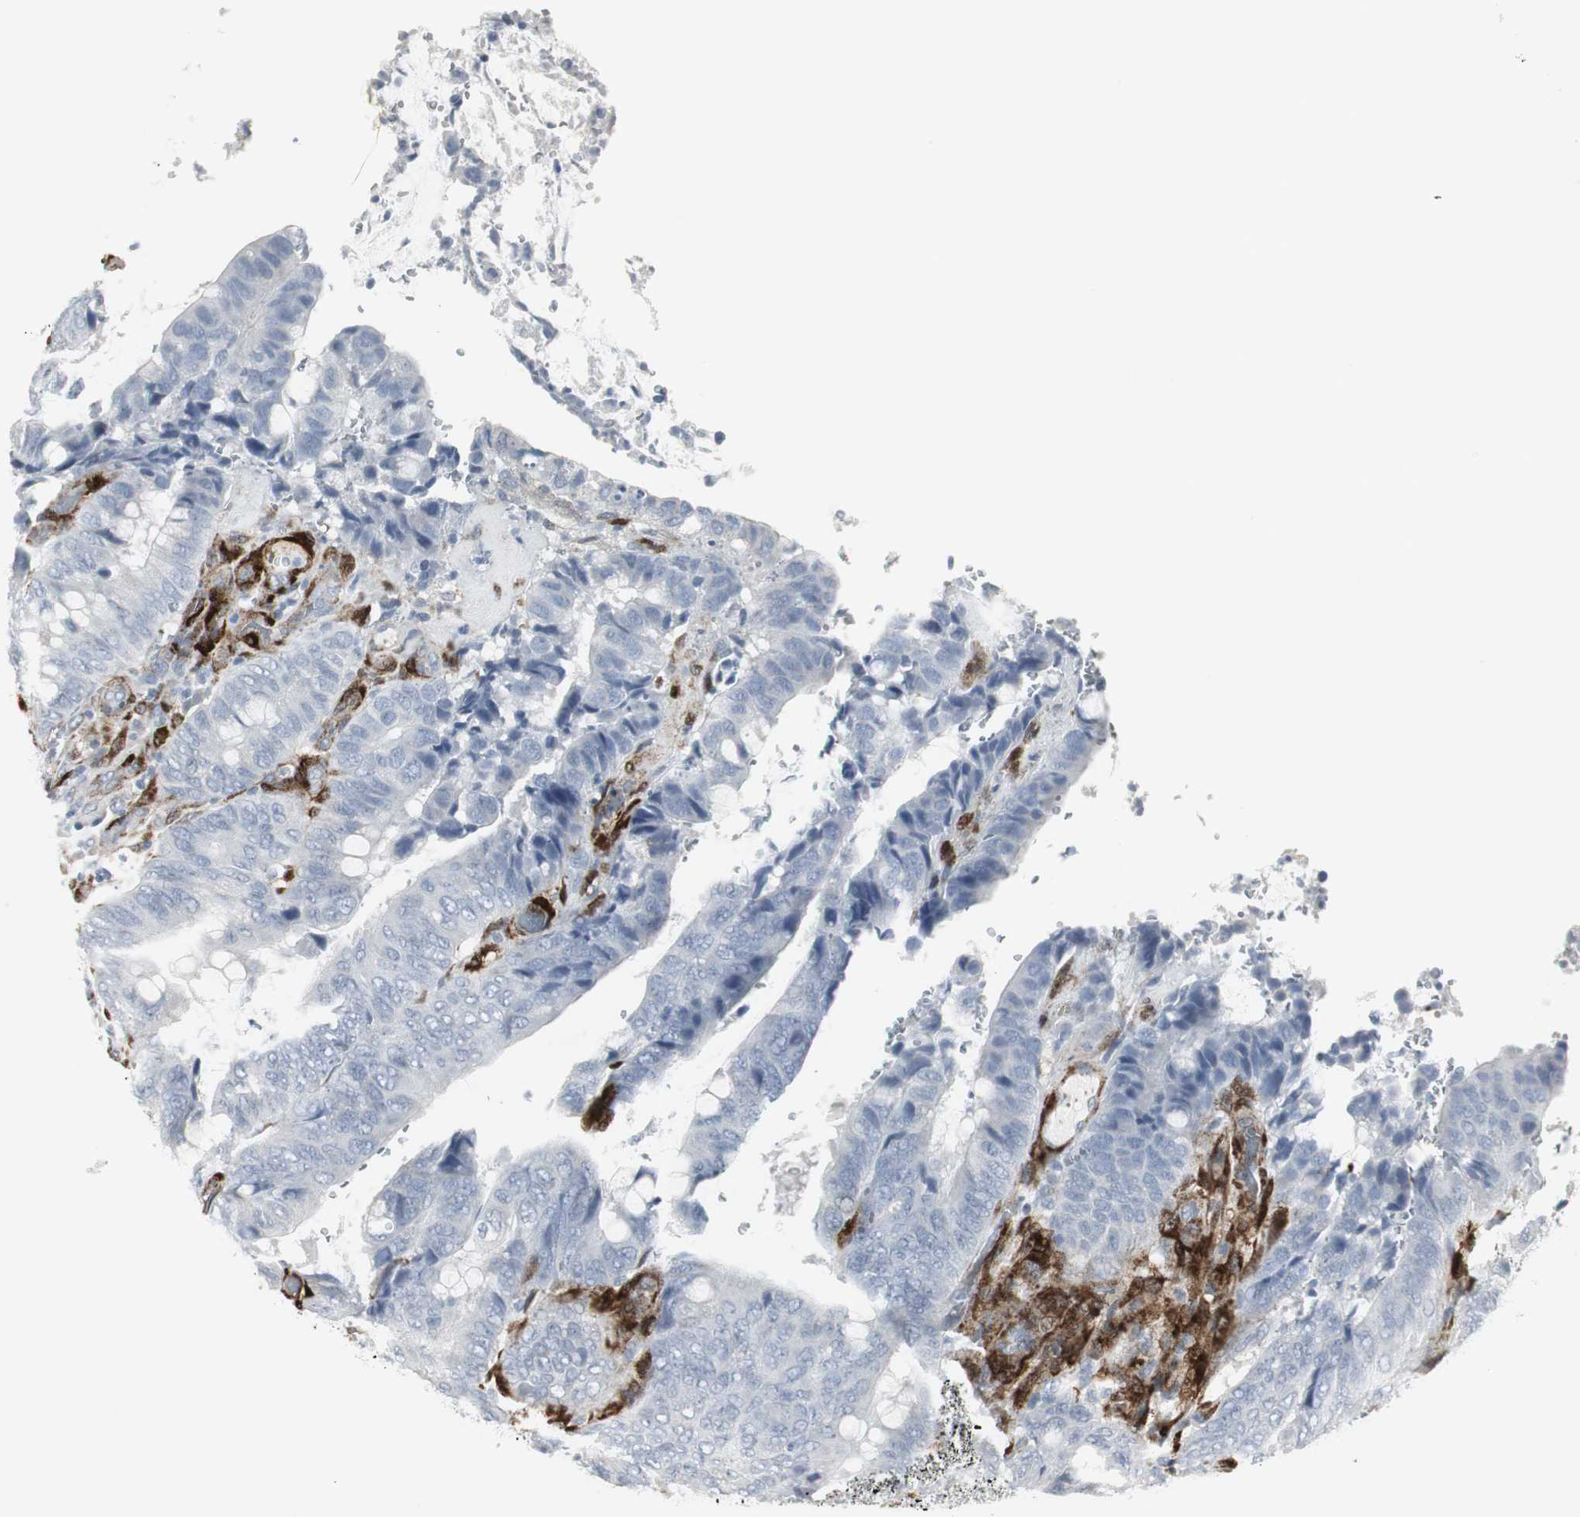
{"staining": {"intensity": "negative", "quantity": "none", "location": "none"}, "tissue": "colorectal cancer", "cell_type": "Tumor cells", "image_type": "cancer", "snomed": [{"axis": "morphology", "description": "Normal tissue, NOS"}, {"axis": "morphology", "description": "Adenocarcinoma, NOS"}, {"axis": "topography", "description": "Rectum"}, {"axis": "topography", "description": "Peripheral nerve tissue"}], "caption": "High power microscopy image of an immunohistochemistry (IHC) image of colorectal cancer (adenocarcinoma), revealing no significant positivity in tumor cells.", "gene": "PPP1R14A", "patient": {"sex": "male", "age": 92}}